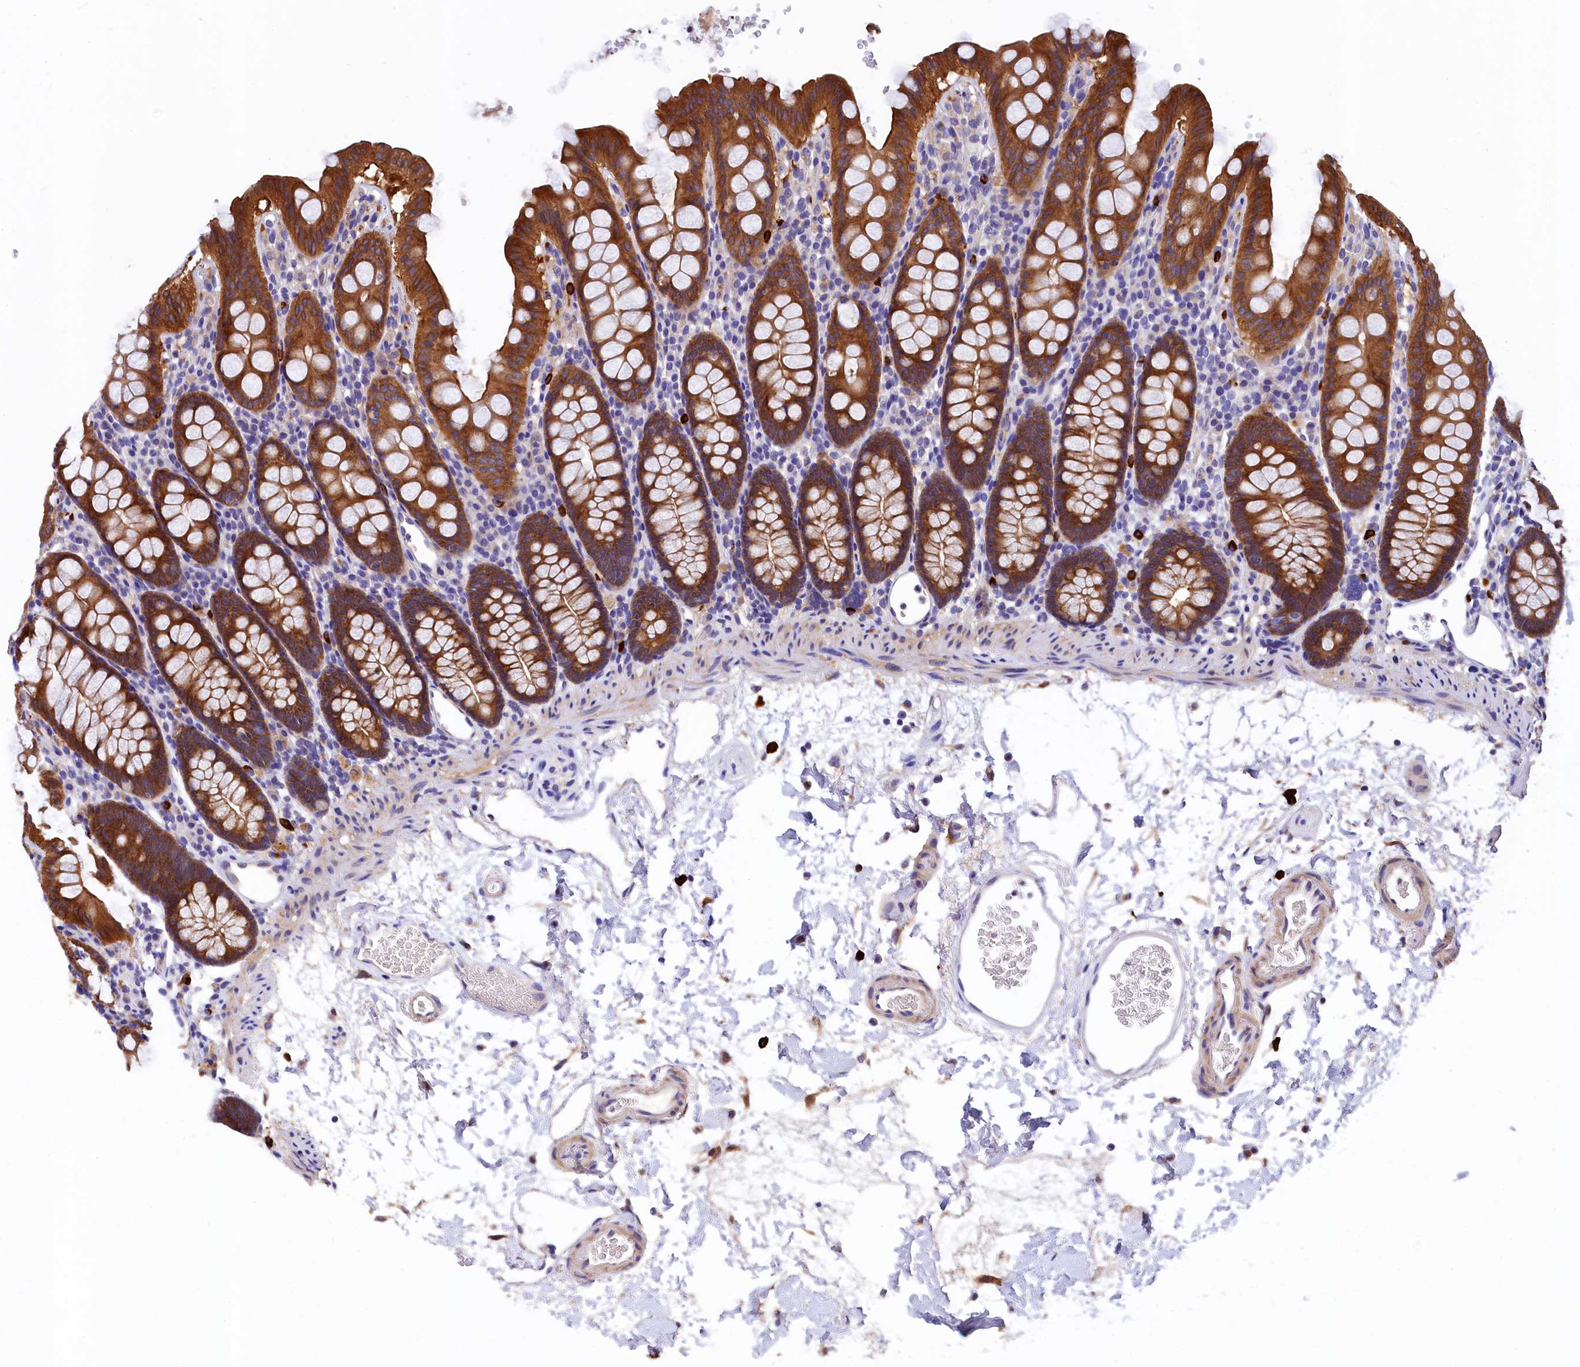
{"staining": {"intensity": "negative", "quantity": "none", "location": "none"}, "tissue": "colon", "cell_type": "Endothelial cells", "image_type": "normal", "snomed": [{"axis": "morphology", "description": "Normal tissue, NOS"}, {"axis": "topography", "description": "Colon"}], "caption": "An IHC micrograph of benign colon is shown. There is no staining in endothelial cells of colon.", "gene": "EPS8L2", "patient": {"sex": "male", "age": 75}}